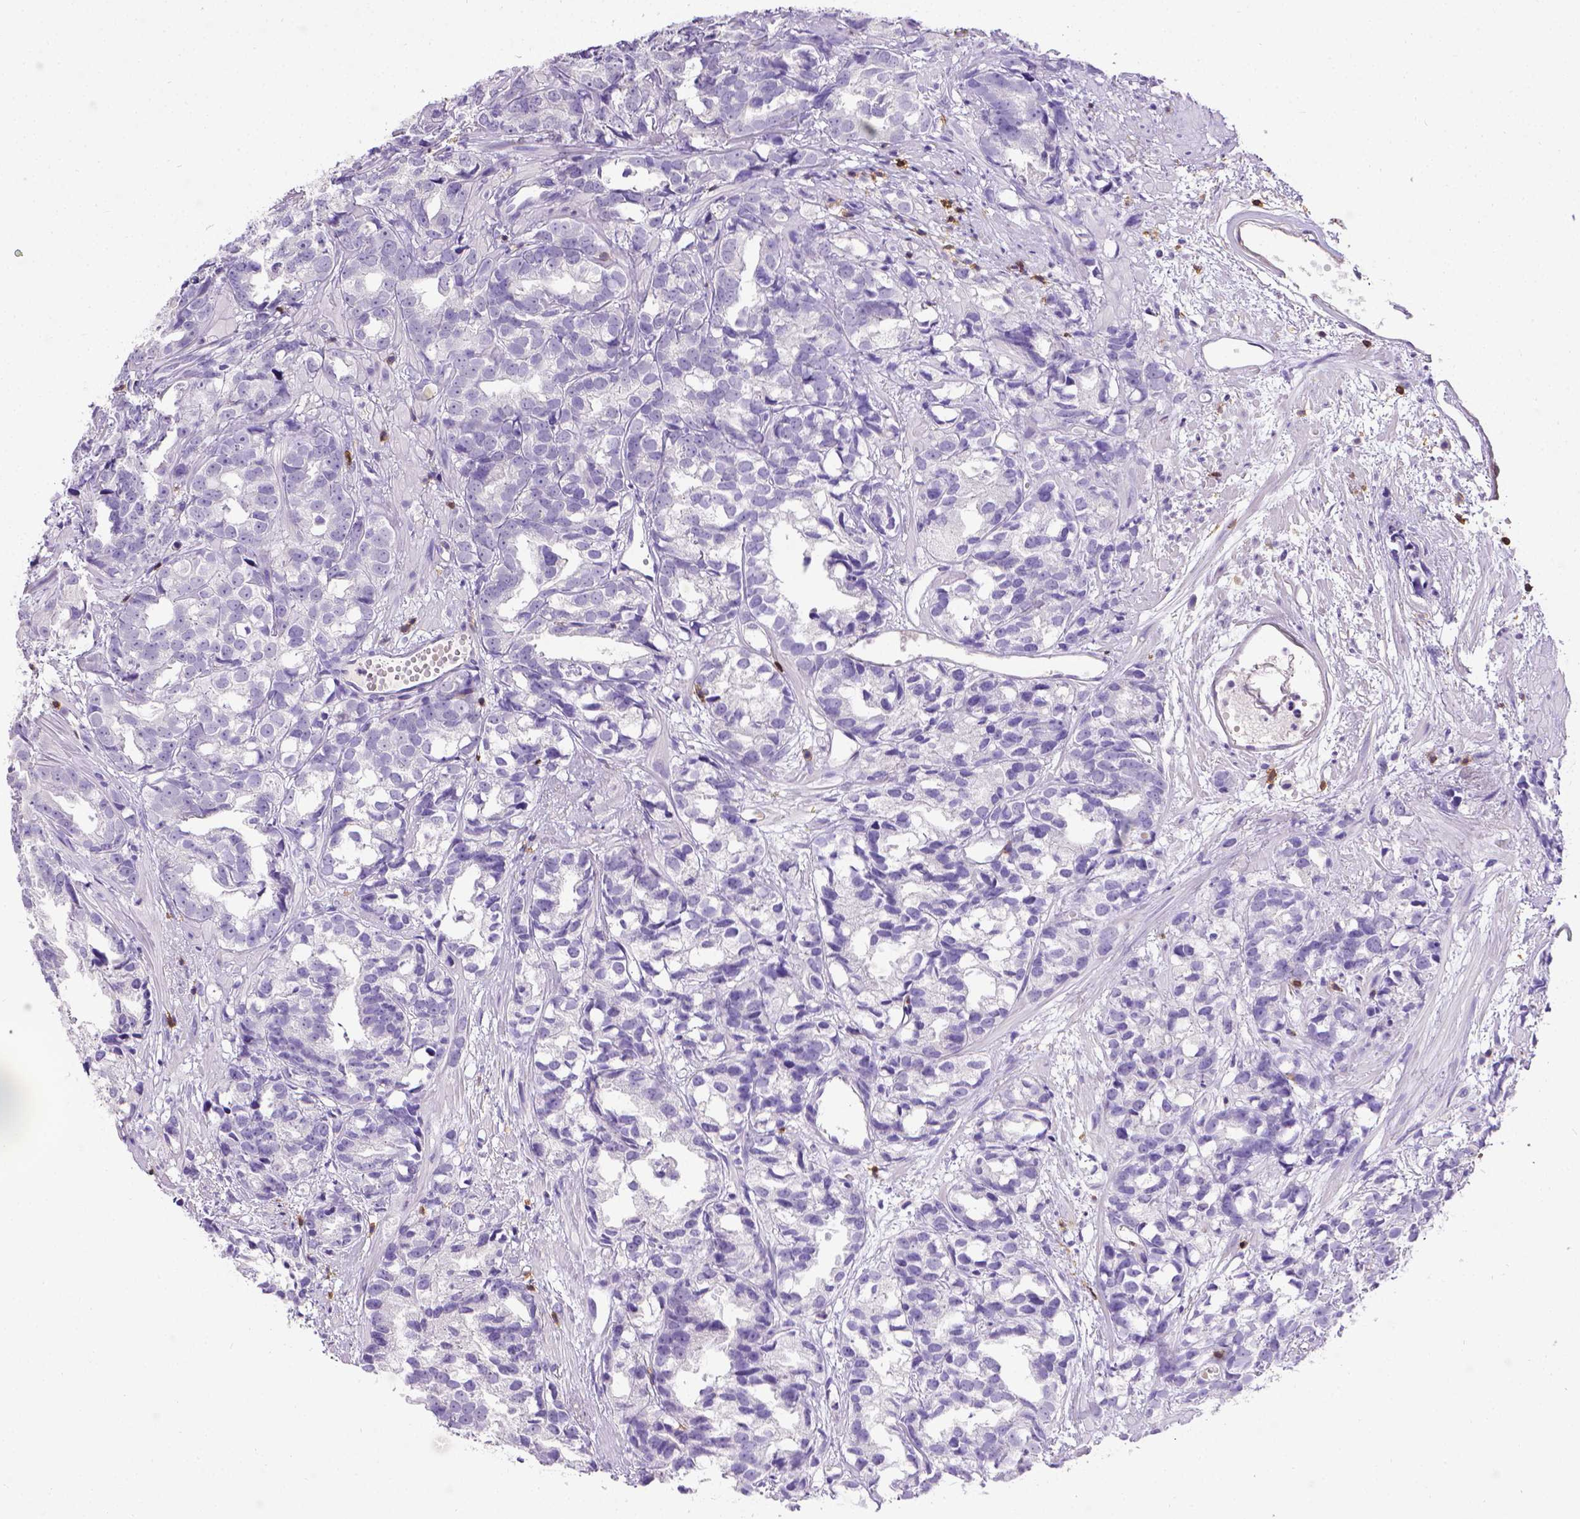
{"staining": {"intensity": "negative", "quantity": "none", "location": "none"}, "tissue": "prostate cancer", "cell_type": "Tumor cells", "image_type": "cancer", "snomed": [{"axis": "morphology", "description": "Adenocarcinoma, High grade"}, {"axis": "topography", "description": "Prostate"}], "caption": "IHC micrograph of human prostate cancer (high-grade adenocarcinoma) stained for a protein (brown), which shows no staining in tumor cells.", "gene": "CD3E", "patient": {"sex": "male", "age": 79}}